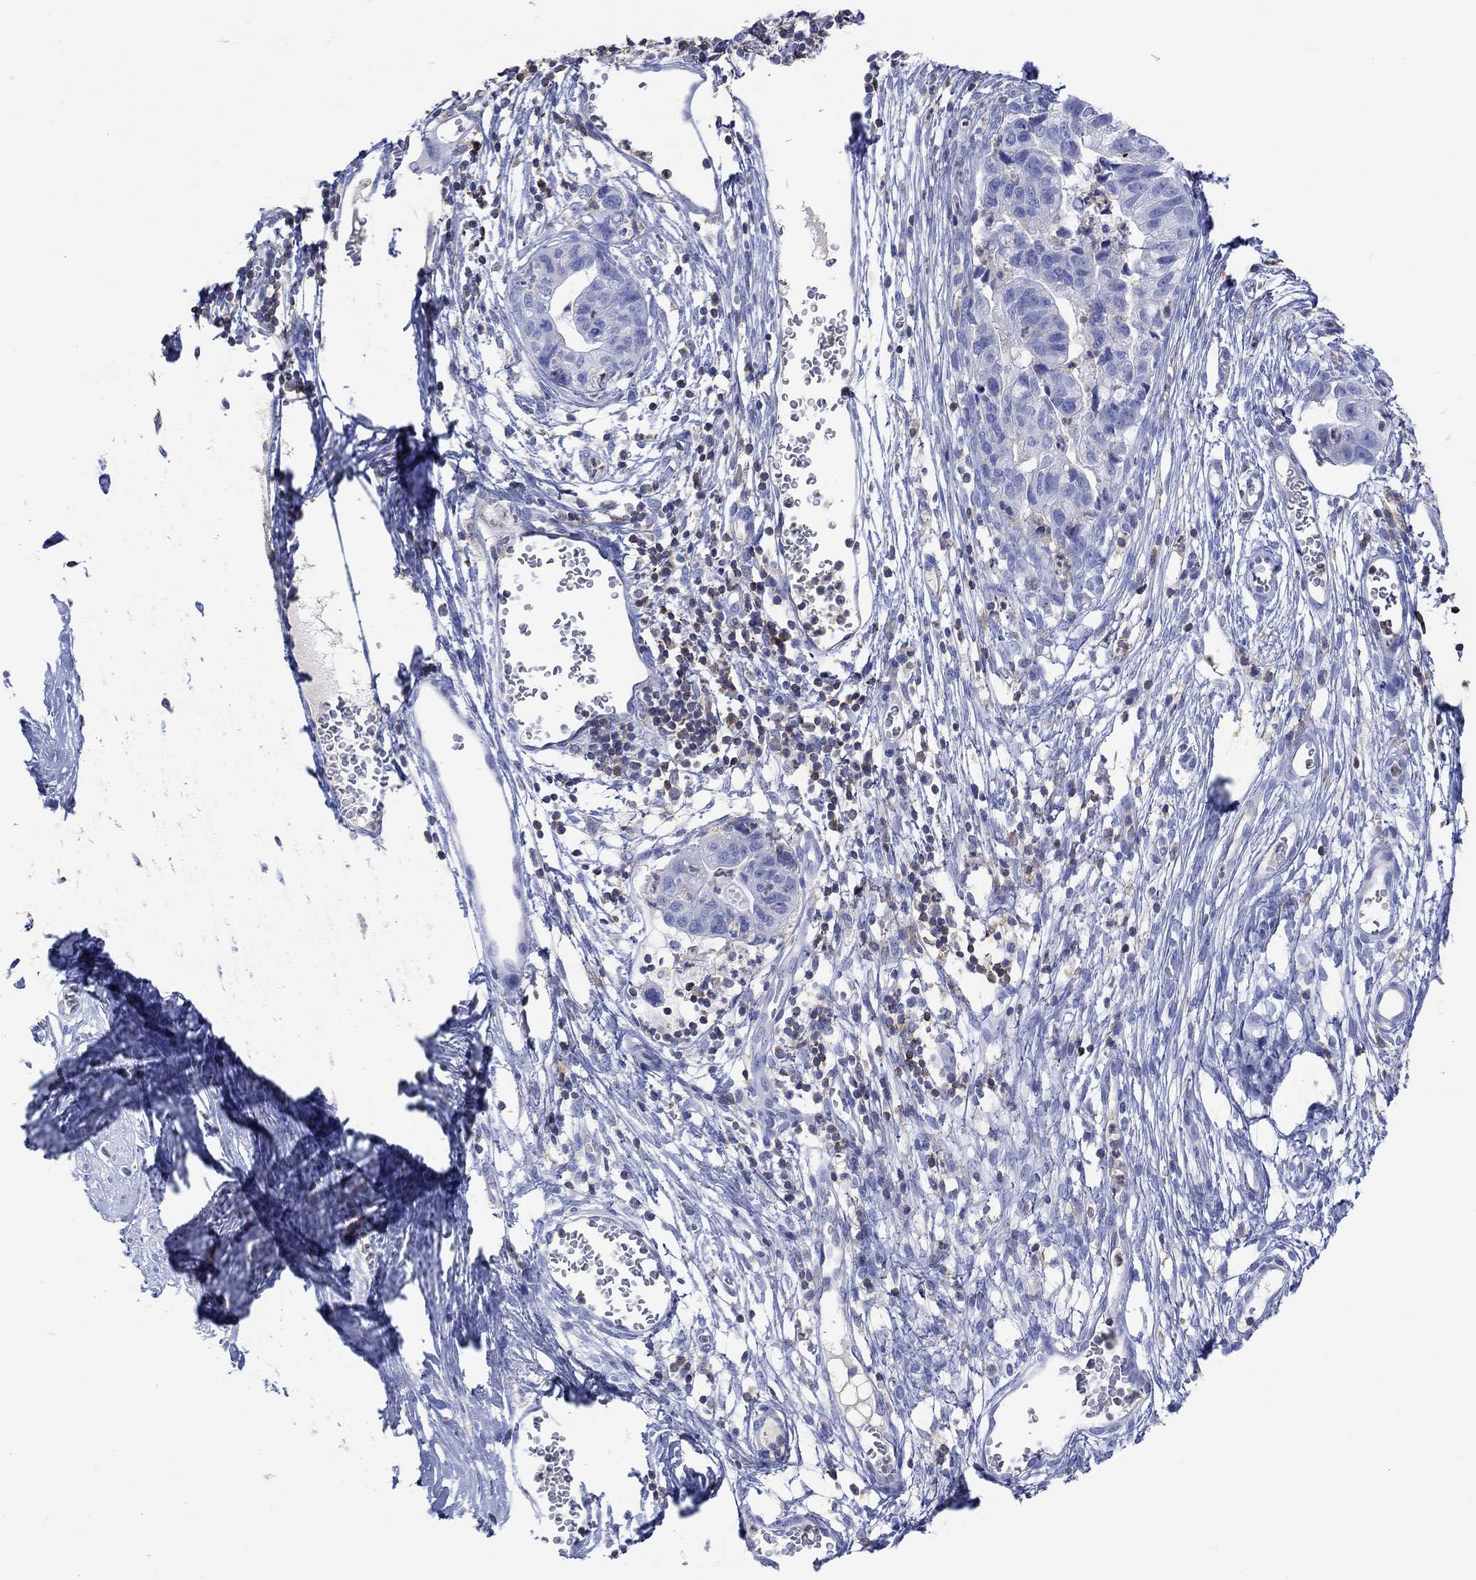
{"staining": {"intensity": "negative", "quantity": "none", "location": "none"}, "tissue": "cervical cancer", "cell_type": "Tumor cells", "image_type": "cancer", "snomed": [{"axis": "morphology", "description": "Adenocarcinoma, NOS"}, {"axis": "topography", "description": "Cervix"}], "caption": "An immunohistochemistry photomicrograph of cervical cancer is shown. There is no staining in tumor cells of cervical cancer. (DAB IHC visualized using brightfield microscopy, high magnification).", "gene": "GCM1", "patient": {"sex": "female", "age": 44}}